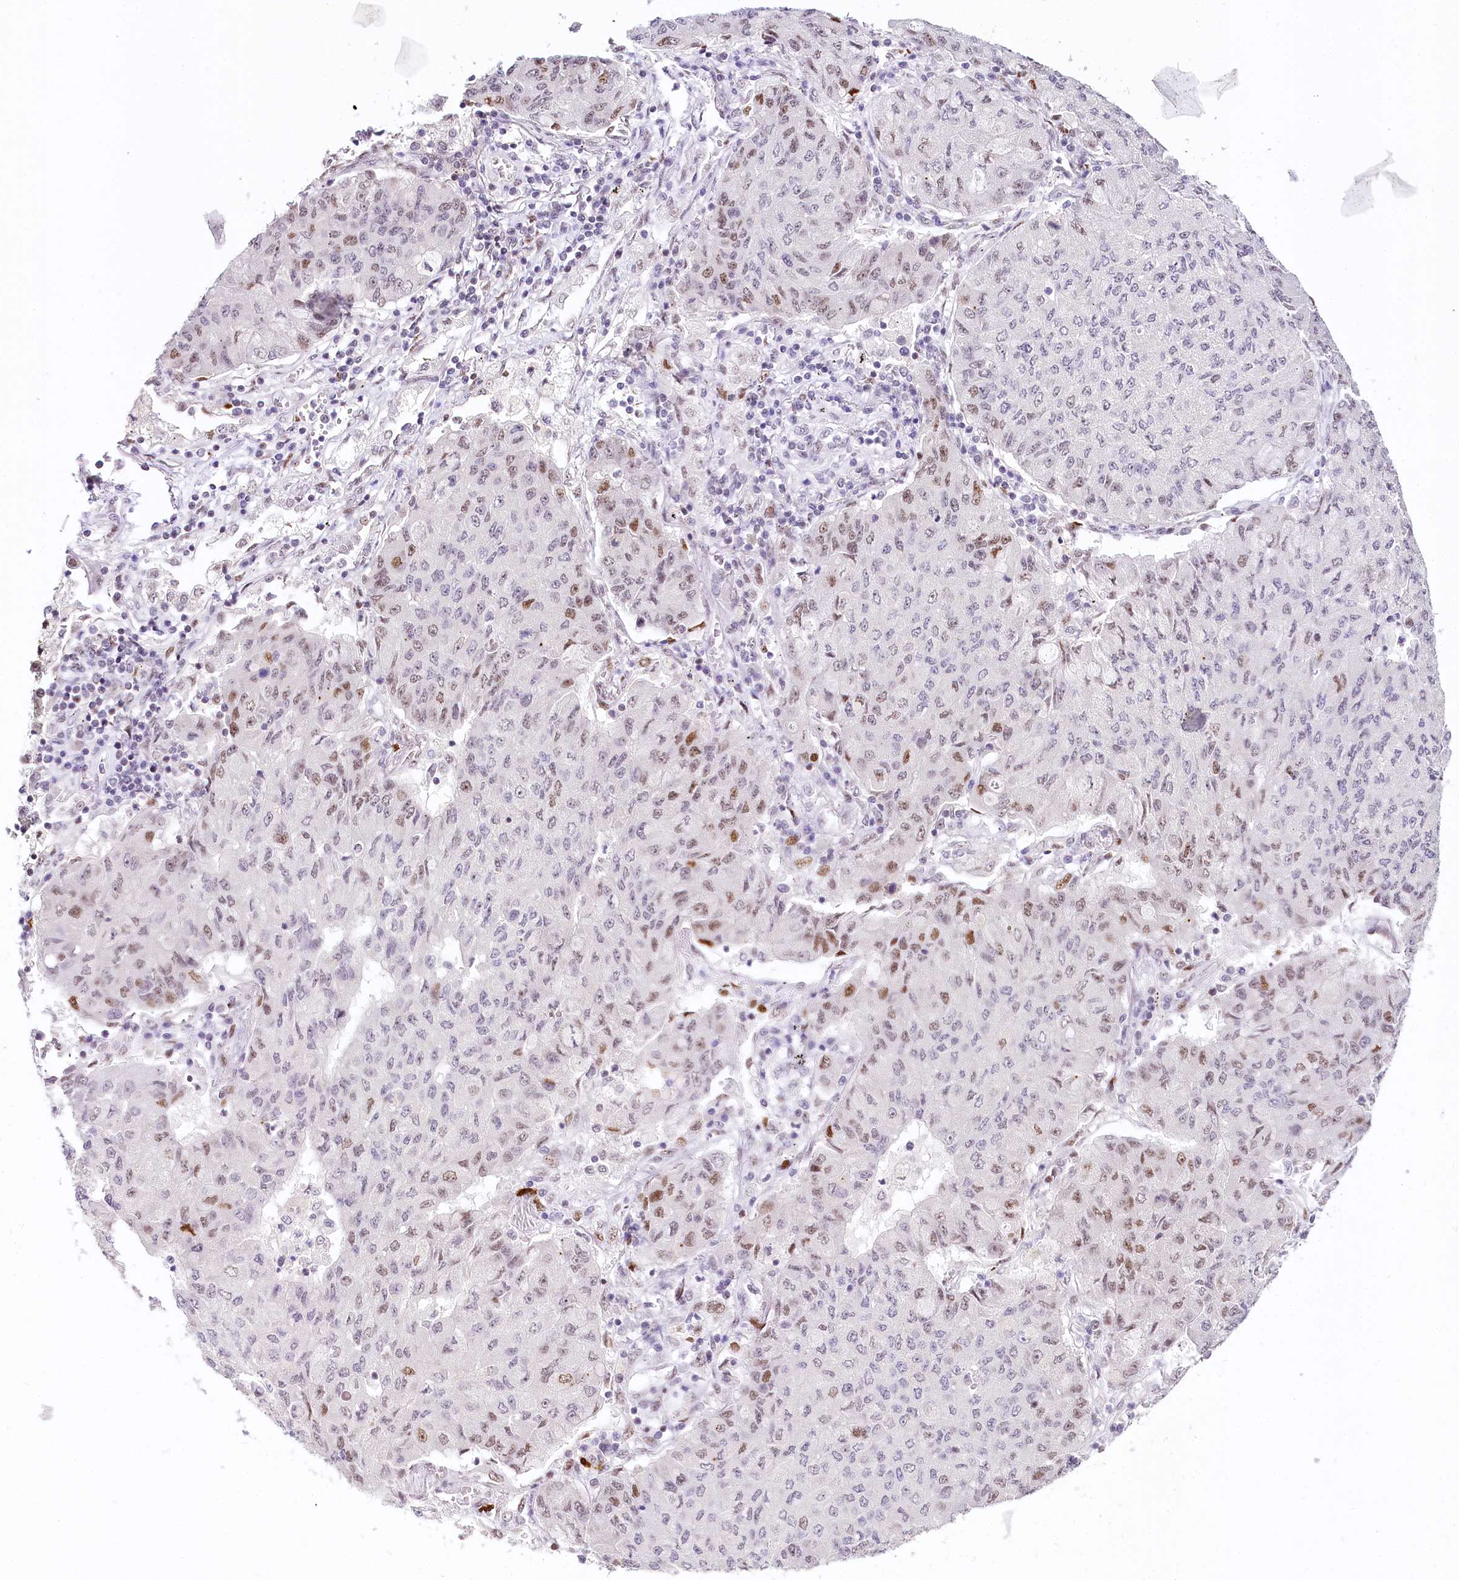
{"staining": {"intensity": "moderate", "quantity": "<25%", "location": "nuclear"}, "tissue": "lung cancer", "cell_type": "Tumor cells", "image_type": "cancer", "snomed": [{"axis": "morphology", "description": "Squamous cell carcinoma, NOS"}, {"axis": "topography", "description": "Lung"}], "caption": "DAB (3,3'-diaminobenzidine) immunohistochemical staining of lung cancer shows moderate nuclear protein expression in about <25% of tumor cells. (brown staining indicates protein expression, while blue staining denotes nuclei).", "gene": "TP53", "patient": {"sex": "male", "age": 74}}